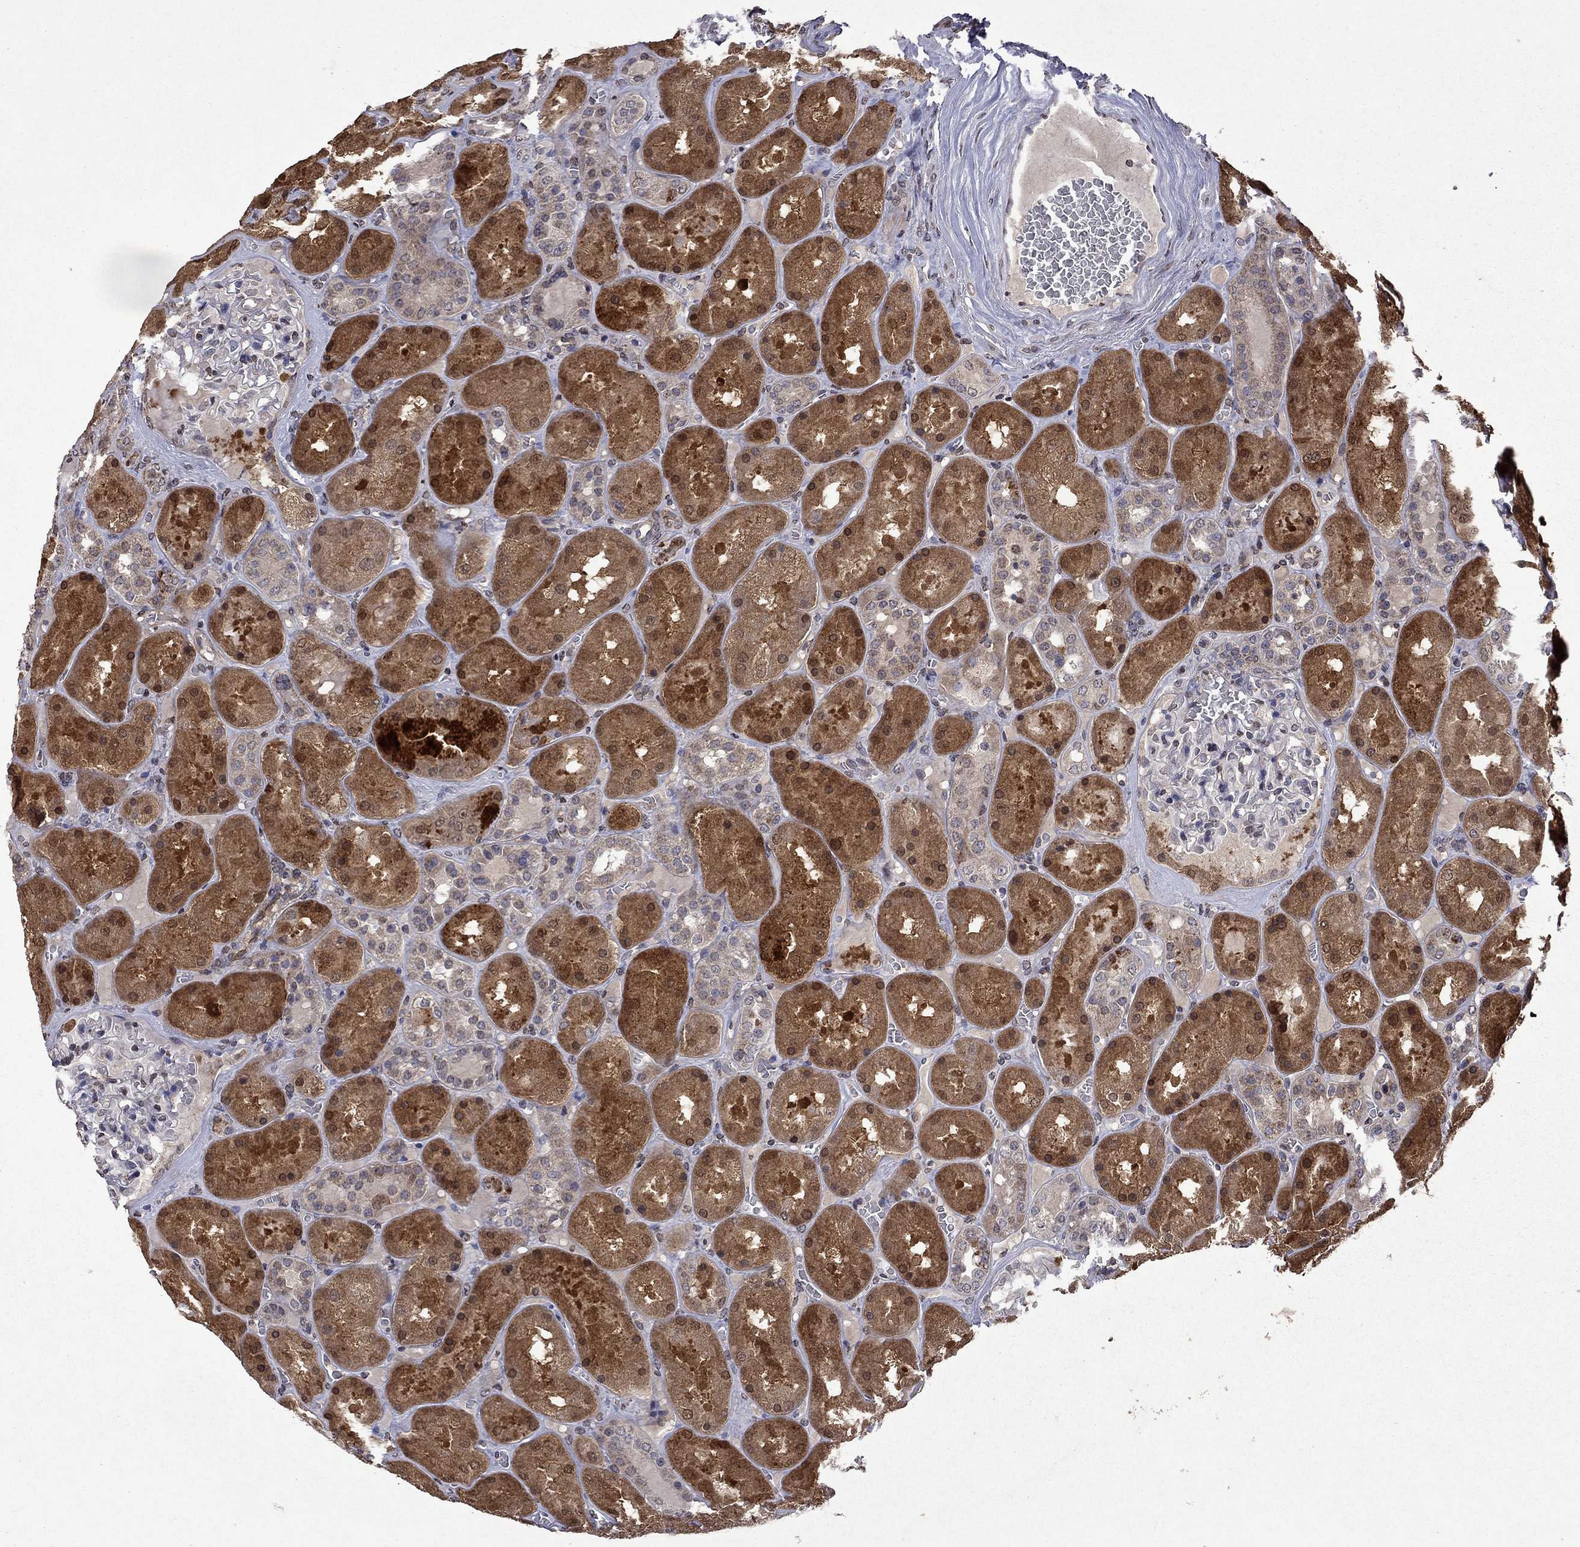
{"staining": {"intensity": "negative", "quantity": "none", "location": "none"}, "tissue": "kidney", "cell_type": "Cells in glomeruli", "image_type": "normal", "snomed": [{"axis": "morphology", "description": "Normal tissue, NOS"}, {"axis": "topography", "description": "Kidney"}], "caption": "The photomicrograph demonstrates no staining of cells in glomeruli in benign kidney.", "gene": "TTC38", "patient": {"sex": "male", "age": 73}}